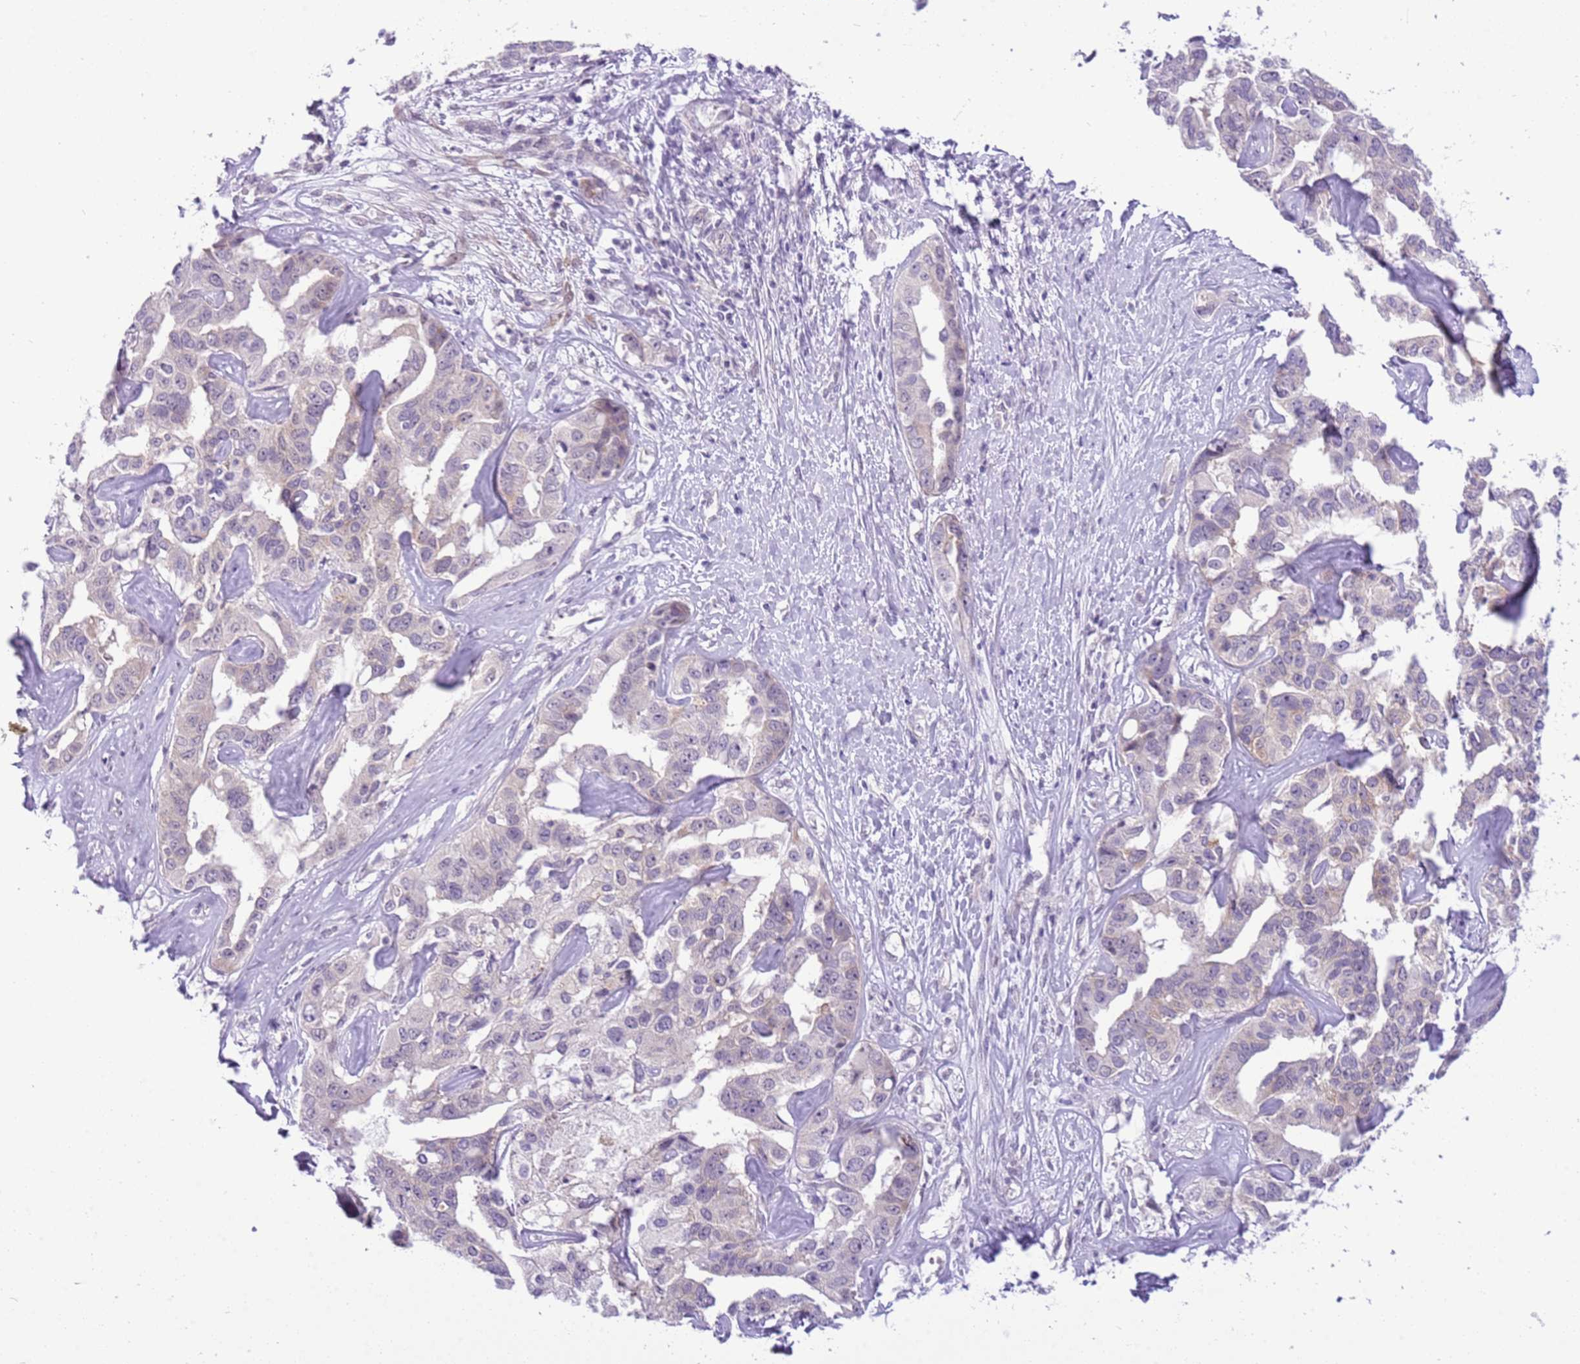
{"staining": {"intensity": "negative", "quantity": "none", "location": "none"}, "tissue": "liver cancer", "cell_type": "Tumor cells", "image_type": "cancer", "snomed": [{"axis": "morphology", "description": "Cholangiocarcinoma"}, {"axis": "topography", "description": "Liver"}], "caption": "An IHC photomicrograph of liver cancer is shown. There is no staining in tumor cells of liver cancer. Nuclei are stained in blue.", "gene": "FAM120C", "patient": {"sex": "male", "age": 59}}